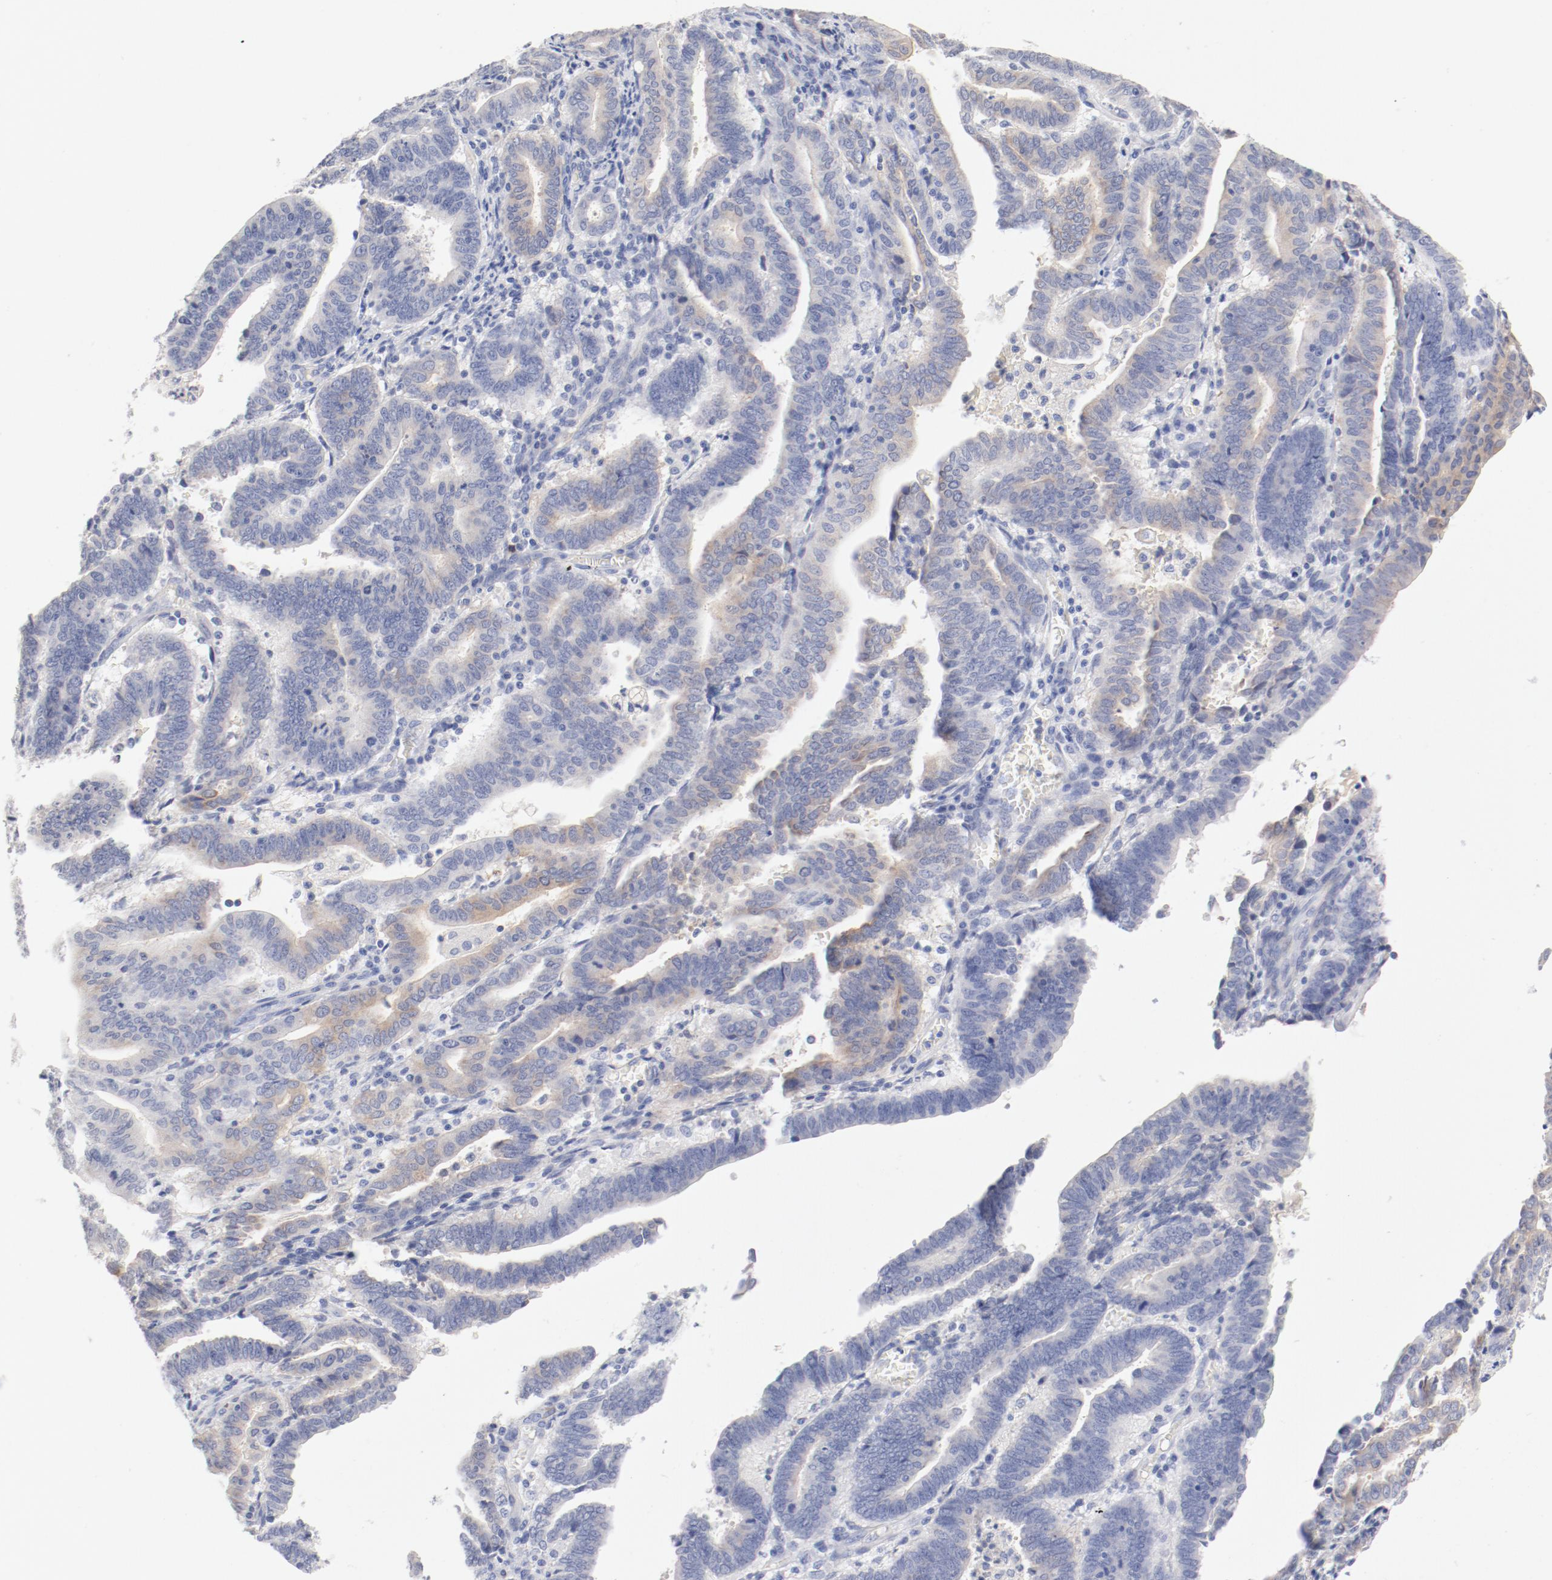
{"staining": {"intensity": "weak", "quantity": "25%-75%", "location": "cytoplasmic/membranous"}, "tissue": "endometrial cancer", "cell_type": "Tumor cells", "image_type": "cancer", "snomed": [{"axis": "morphology", "description": "Adenocarcinoma, NOS"}, {"axis": "topography", "description": "Uterus"}], "caption": "IHC staining of adenocarcinoma (endometrial), which reveals low levels of weak cytoplasmic/membranous staining in approximately 25%-75% of tumor cells indicating weak cytoplasmic/membranous protein positivity. The staining was performed using DAB (3,3'-diaminobenzidine) (brown) for protein detection and nuclei were counterstained in hematoxylin (blue).", "gene": "HOMER1", "patient": {"sex": "female", "age": 83}}